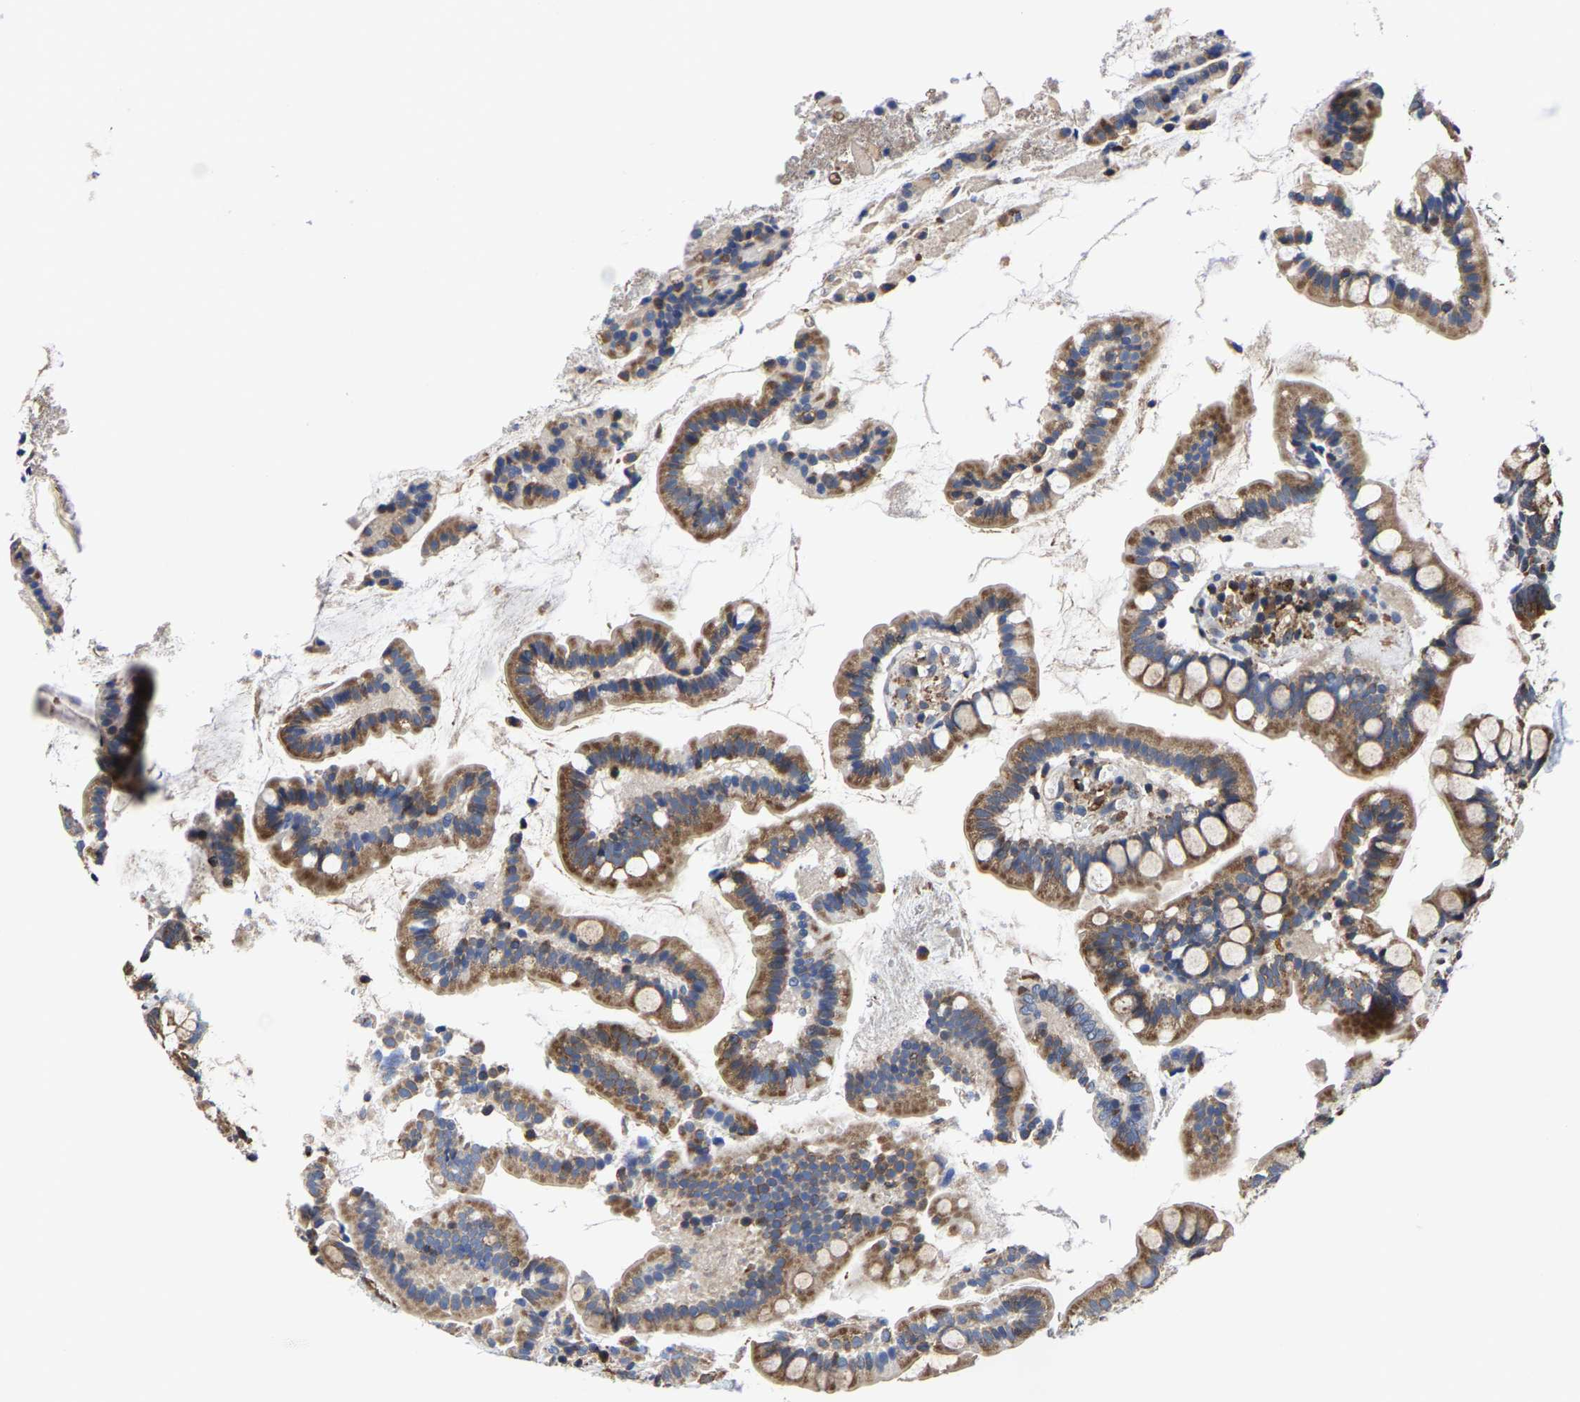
{"staining": {"intensity": "moderate", "quantity": ">75%", "location": "cytoplasmic/membranous"}, "tissue": "small intestine", "cell_type": "Glandular cells", "image_type": "normal", "snomed": [{"axis": "morphology", "description": "Normal tissue, NOS"}, {"axis": "topography", "description": "Small intestine"}], "caption": "Immunohistochemical staining of benign small intestine displays medium levels of moderate cytoplasmic/membranous expression in about >75% of glandular cells.", "gene": "PFKFB3", "patient": {"sex": "female", "age": 84}}